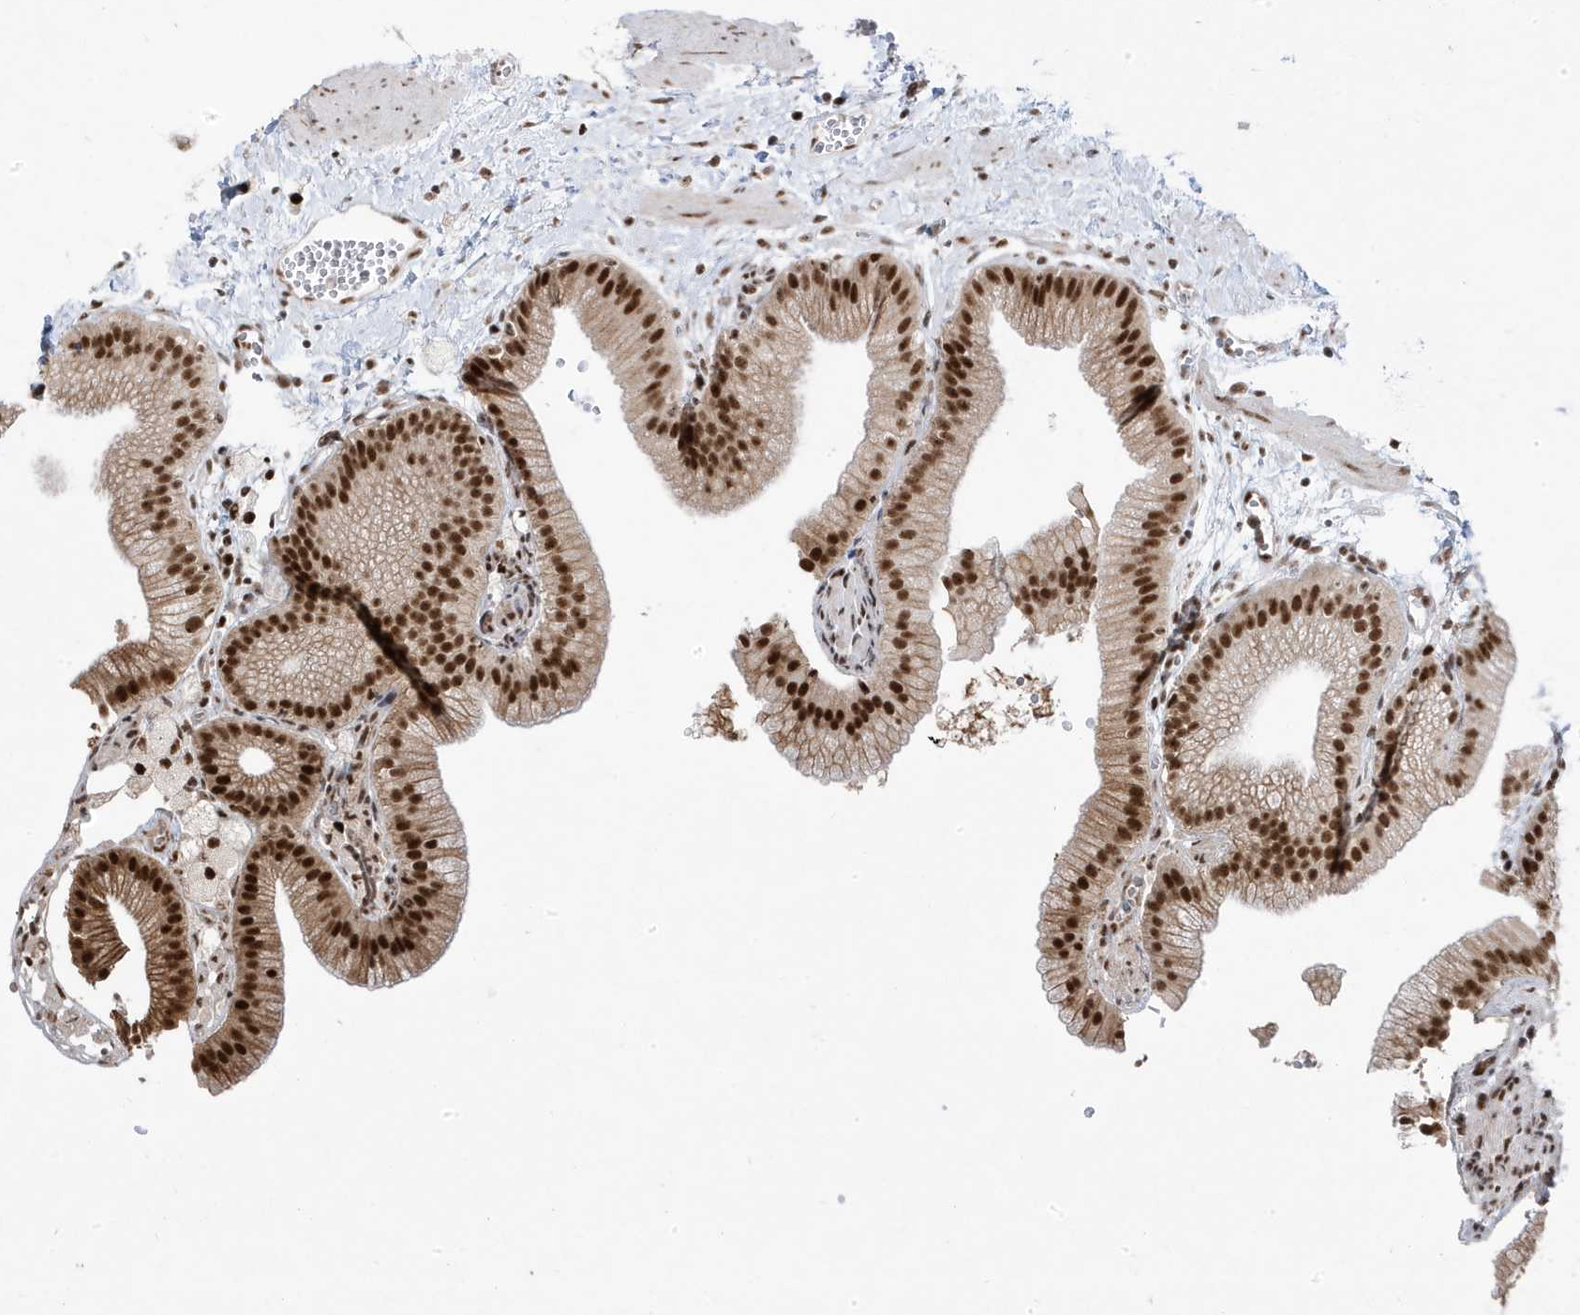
{"staining": {"intensity": "strong", "quantity": ">75%", "location": "nuclear"}, "tissue": "gallbladder", "cell_type": "Glandular cells", "image_type": "normal", "snomed": [{"axis": "morphology", "description": "Normal tissue, NOS"}, {"axis": "topography", "description": "Gallbladder"}], "caption": "Protein staining of benign gallbladder displays strong nuclear positivity in about >75% of glandular cells.", "gene": "MTREX", "patient": {"sex": "male", "age": 55}}